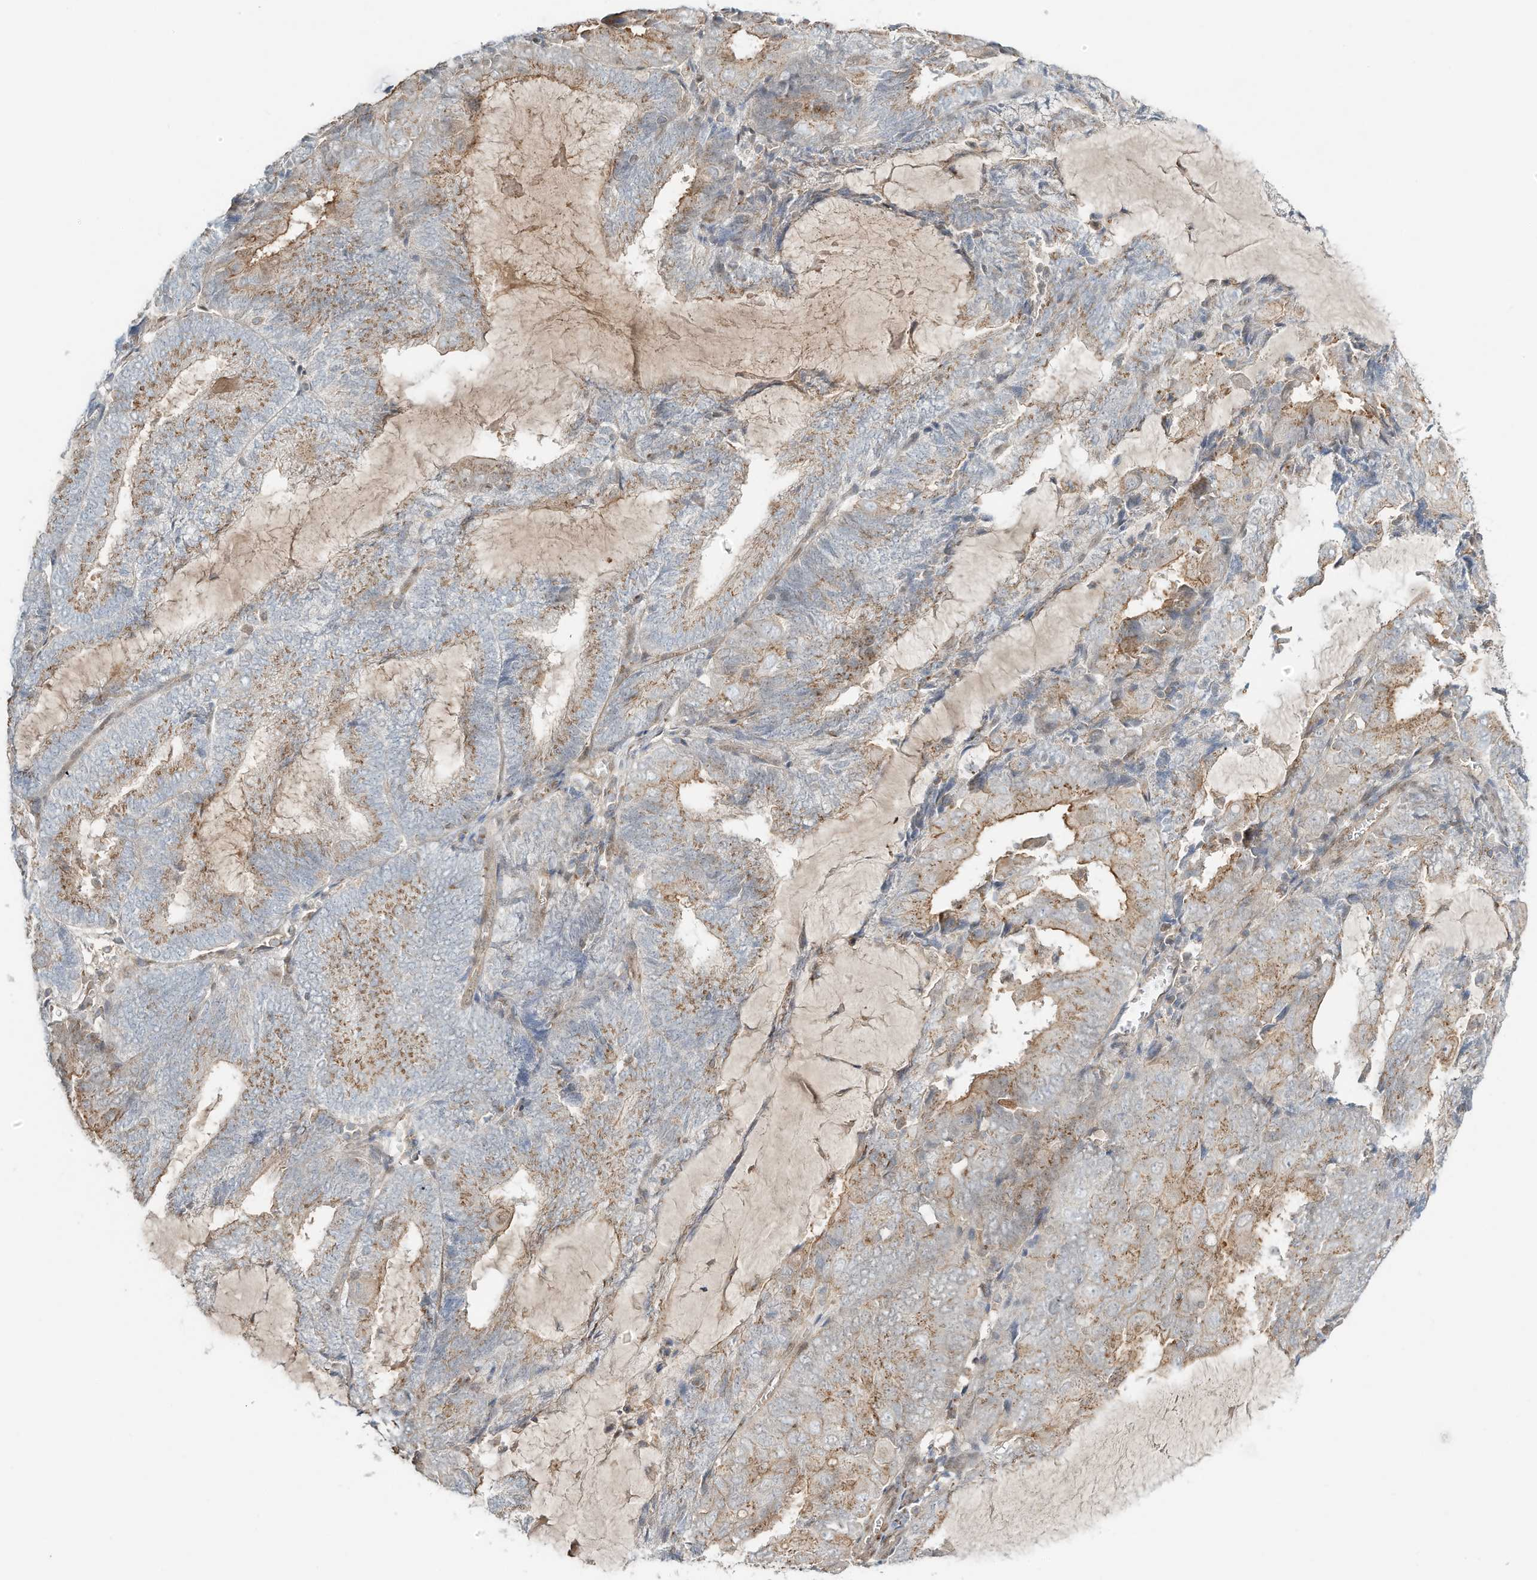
{"staining": {"intensity": "moderate", "quantity": "25%-75%", "location": "cytoplasmic/membranous"}, "tissue": "endometrial cancer", "cell_type": "Tumor cells", "image_type": "cancer", "snomed": [{"axis": "morphology", "description": "Adenocarcinoma, NOS"}, {"axis": "topography", "description": "Endometrium"}], "caption": "DAB immunohistochemical staining of endometrial cancer reveals moderate cytoplasmic/membranous protein positivity in about 25%-75% of tumor cells.", "gene": "CUX1", "patient": {"sex": "female", "age": 81}}